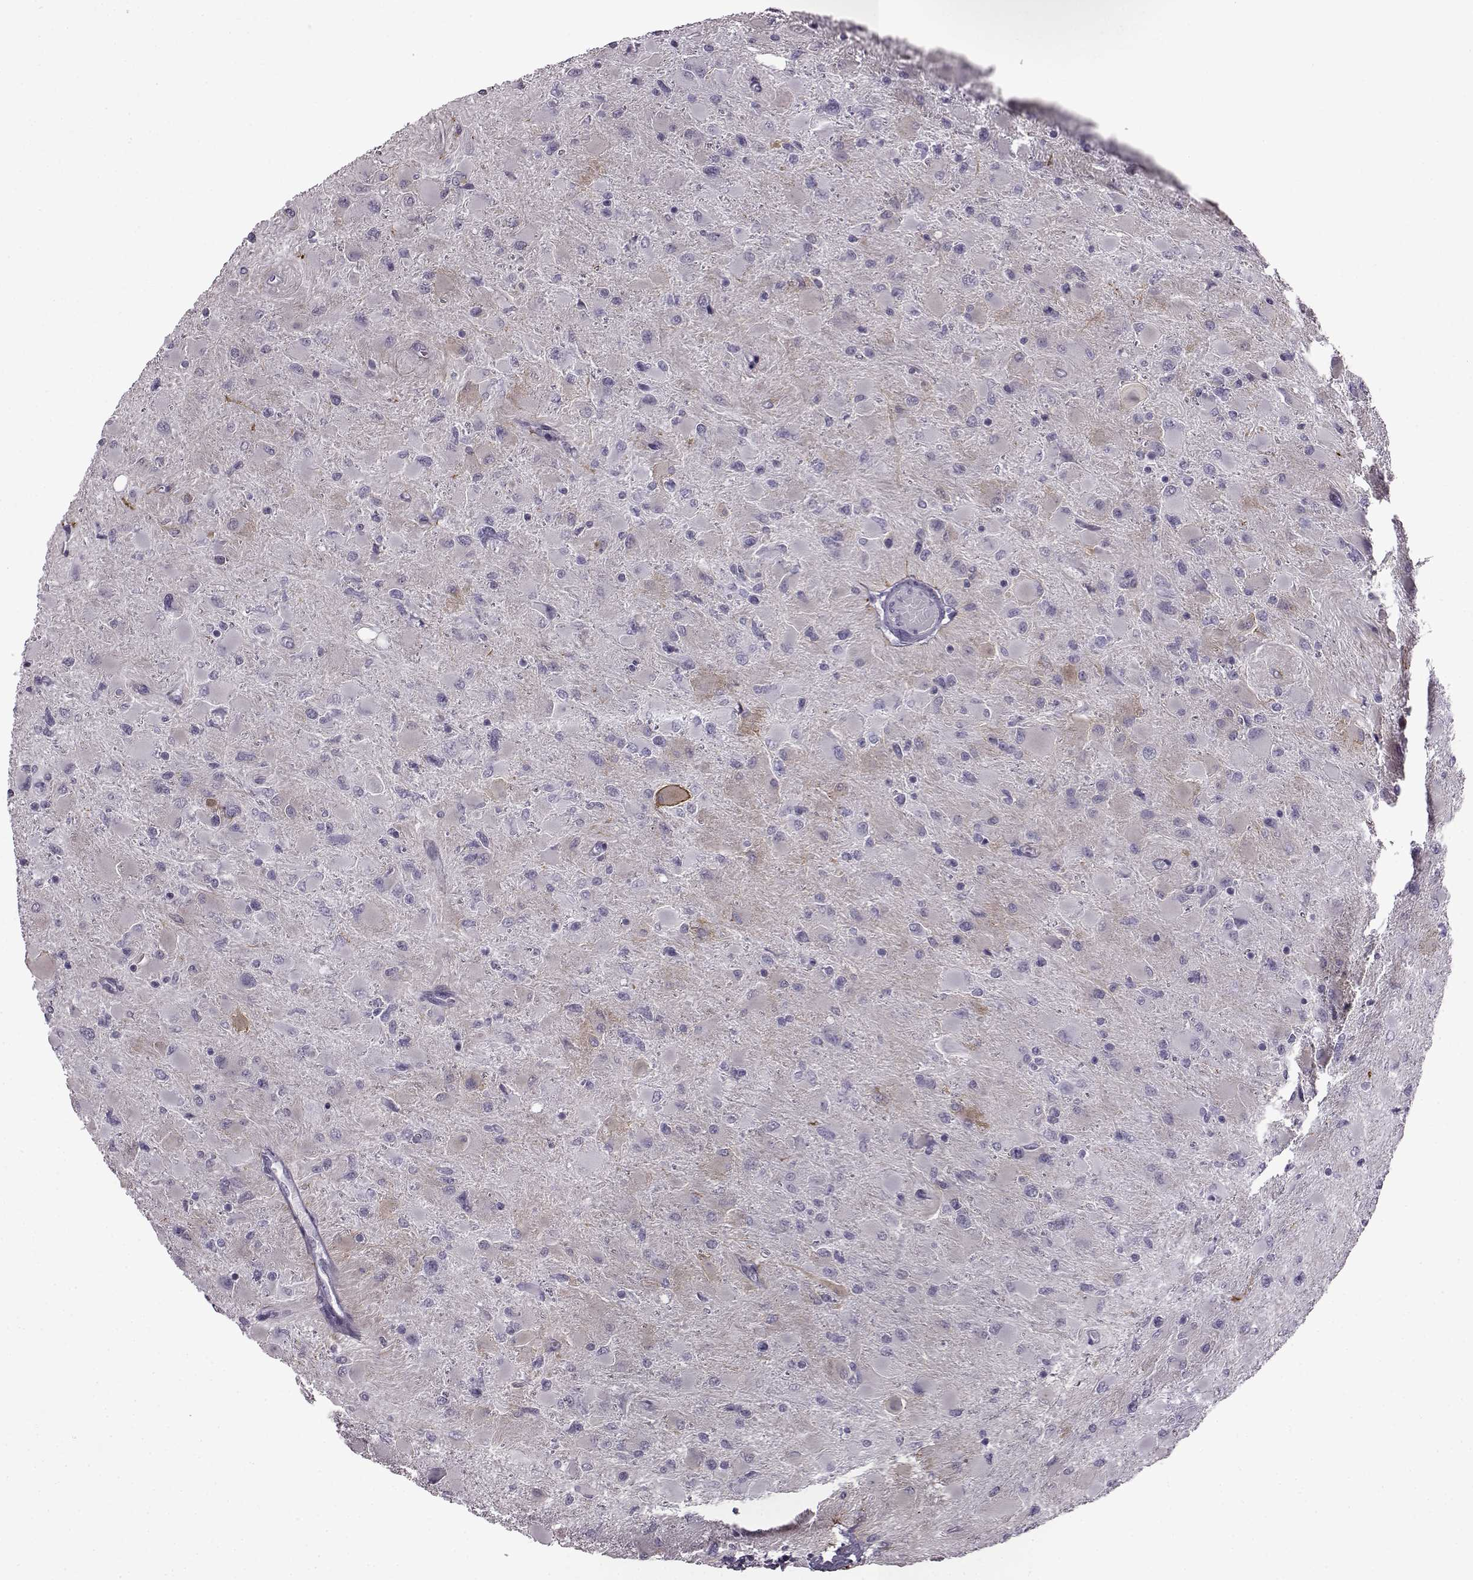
{"staining": {"intensity": "negative", "quantity": "none", "location": "none"}, "tissue": "glioma", "cell_type": "Tumor cells", "image_type": "cancer", "snomed": [{"axis": "morphology", "description": "Glioma, malignant, High grade"}, {"axis": "topography", "description": "Cerebral cortex"}], "caption": "Tumor cells are negative for protein expression in human malignant glioma (high-grade). (DAB immunohistochemistry with hematoxylin counter stain).", "gene": "SLC28A2", "patient": {"sex": "female", "age": 36}}